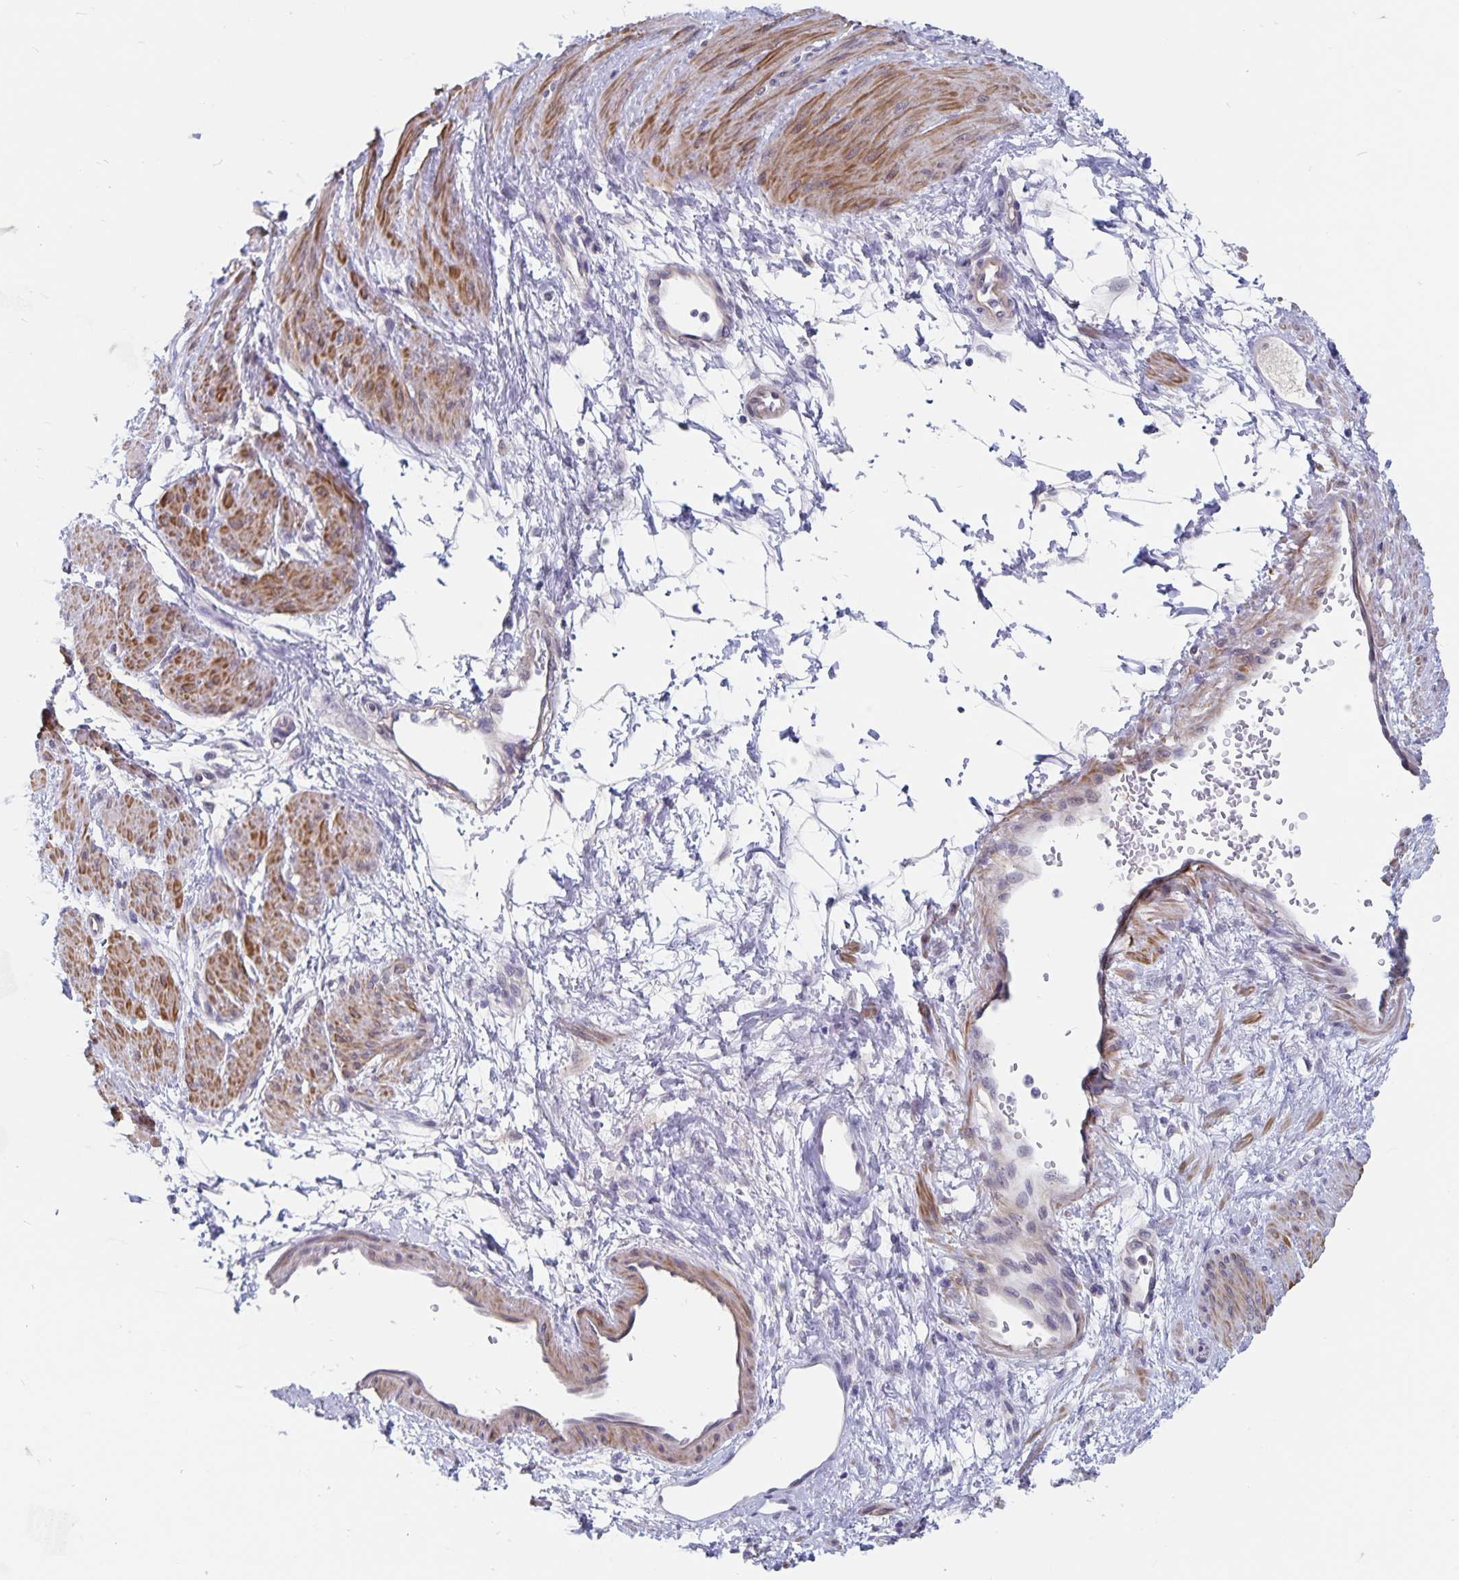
{"staining": {"intensity": "moderate", "quantity": "25%-75%", "location": "cytoplasmic/membranous"}, "tissue": "smooth muscle", "cell_type": "Smooth muscle cells", "image_type": "normal", "snomed": [{"axis": "morphology", "description": "Normal tissue, NOS"}, {"axis": "topography", "description": "Smooth muscle"}, {"axis": "topography", "description": "Uterus"}], "caption": "IHC micrograph of normal human smooth muscle stained for a protein (brown), which displays medium levels of moderate cytoplasmic/membranous expression in about 25%-75% of smooth muscle cells.", "gene": "BAG6", "patient": {"sex": "female", "age": 39}}